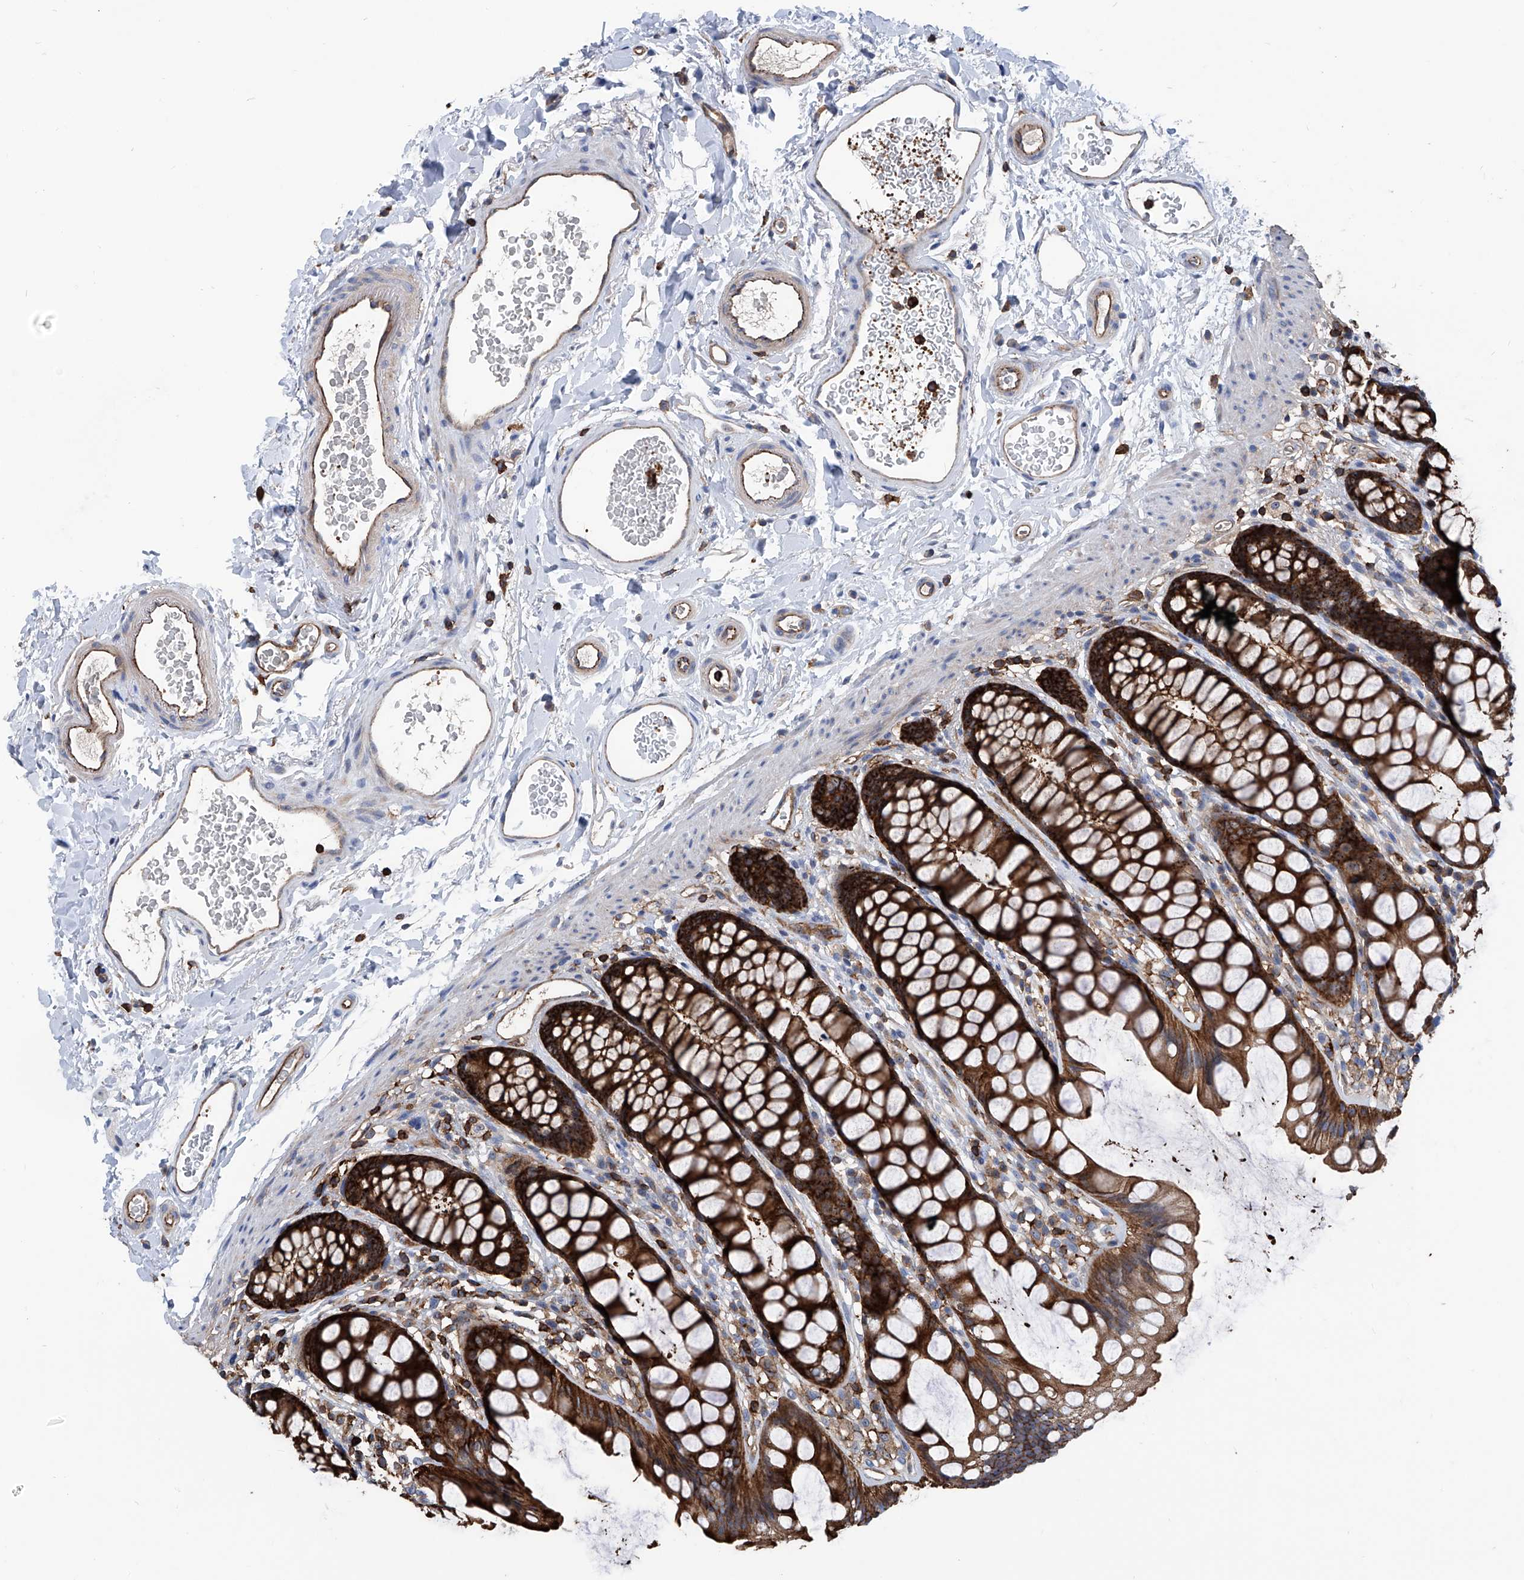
{"staining": {"intensity": "strong", "quantity": ">75%", "location": "cytoplasmic/membranous,nuclear"}, "tissue": "rectum", "cell_type": "Glandular cells", "image_type": "normal", "snomed": [{"axis": "morphology", "description": "Normal tissue, NOS"}, {"axis": "topography", "description": "Rectum"}], "caption": "Immunohistochemistry micrograph of normal rectum stained for a protein (brown), which reveals high levels of strong cytoplasmic/membranous,nuclear positivity in approximately >75% of glandular cells.", "gene": "ZNF484", "patient": {"sex": "female", "age": 65}}